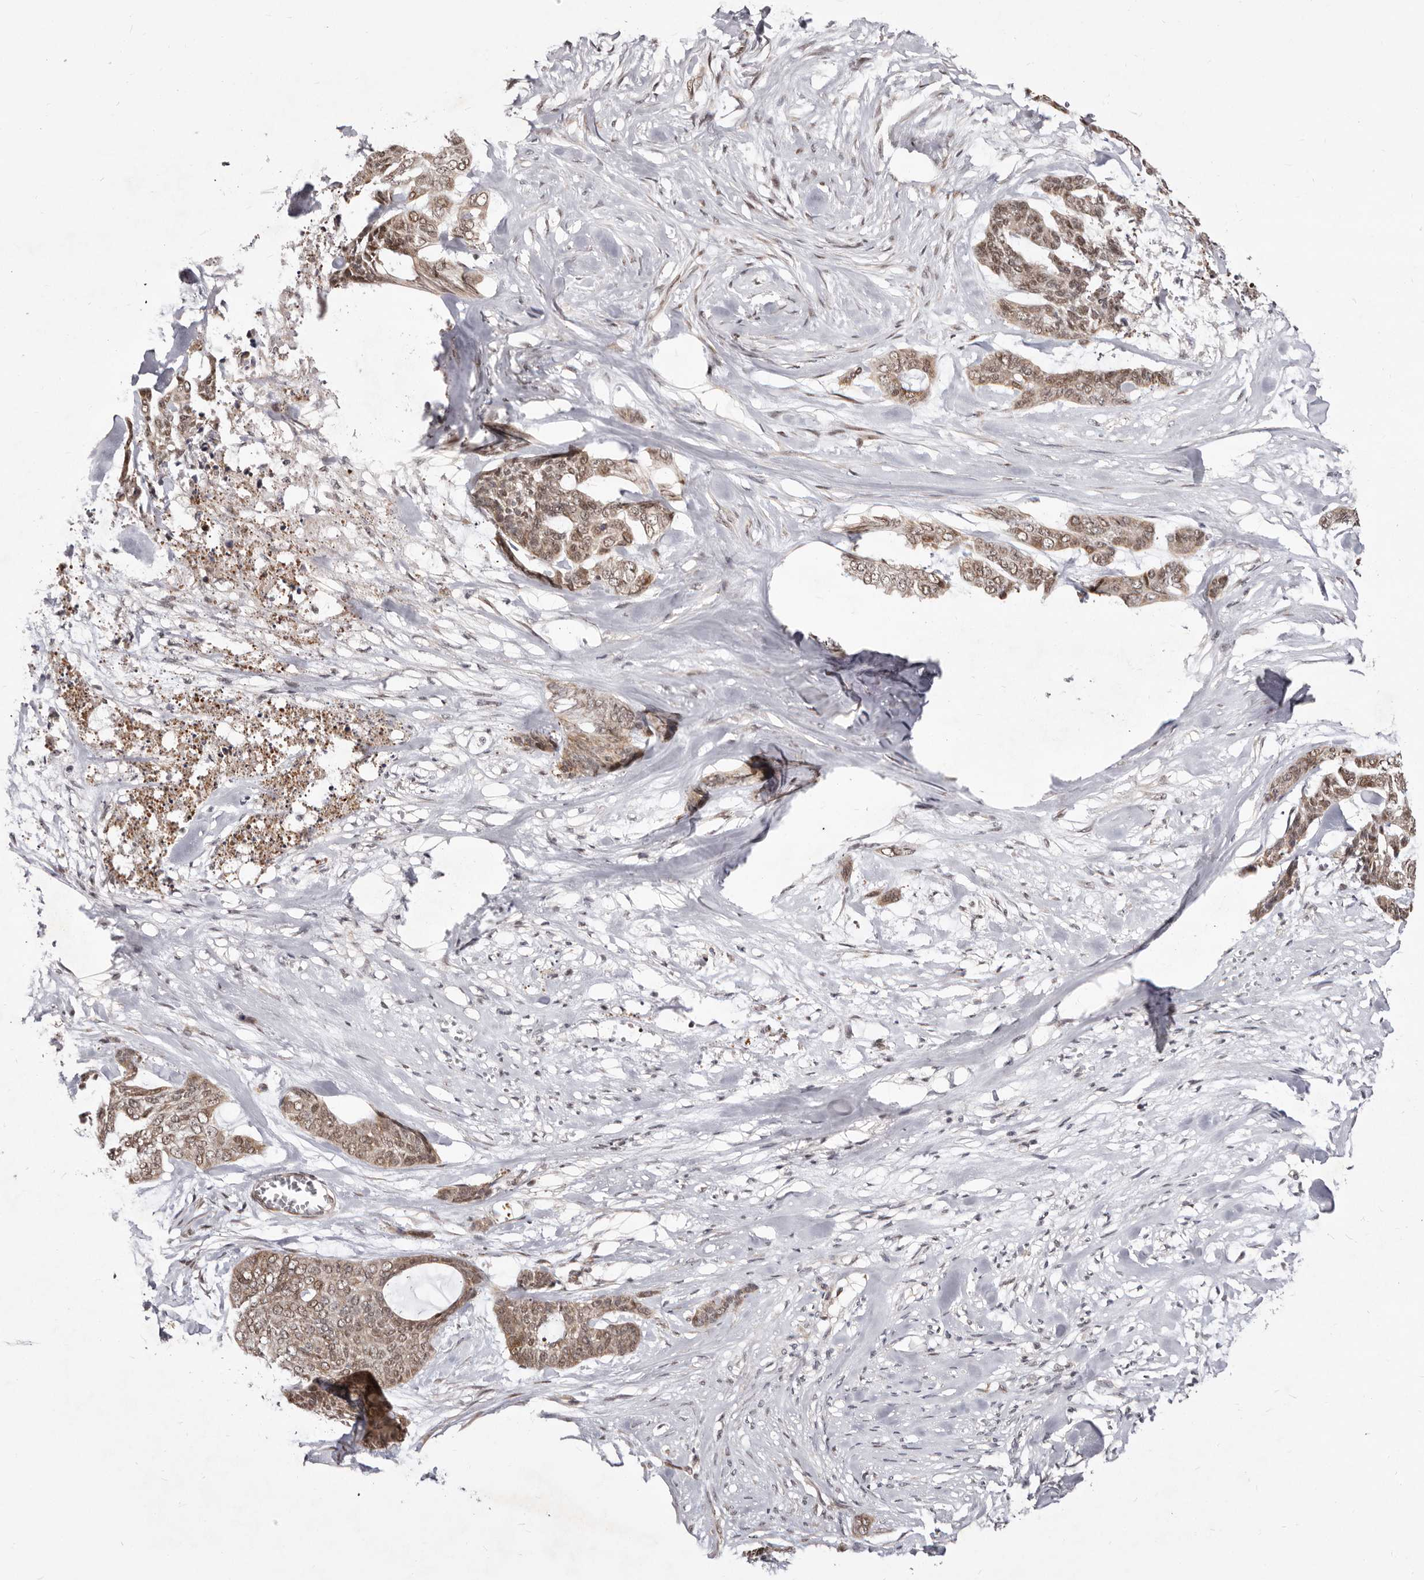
{"staining": {"intensity": "moderate", "quantity": ">75%", "location": "cytoplasmic/membranous,nuclear"}, "tissue": "skin cancer", "cell_type": "Tumor cells", "image_type": "cancer", "snomed": [{"axis": "morphology", "description": "Basal cell carcinoma"}, {"axis": "topography", "description": "Skin"}], "caption": "Immunohistochemistry staining of skin cancer (basal cell carcinoma), which exhibits medium levels of moderate cytoplasmic/membranous and nuclear staining in approximately >75% of tumor cells indicating moderate cytoplasmic/membranous and nuclear protein staining. The staining was performed using DAB (3,3'-diaminobenzidine) (brown) for protein detection and nuclei were counterstained in hematoxylin (blue).", "gene": "GLRX3", "patient": {"sex": "female", "age": 64}}